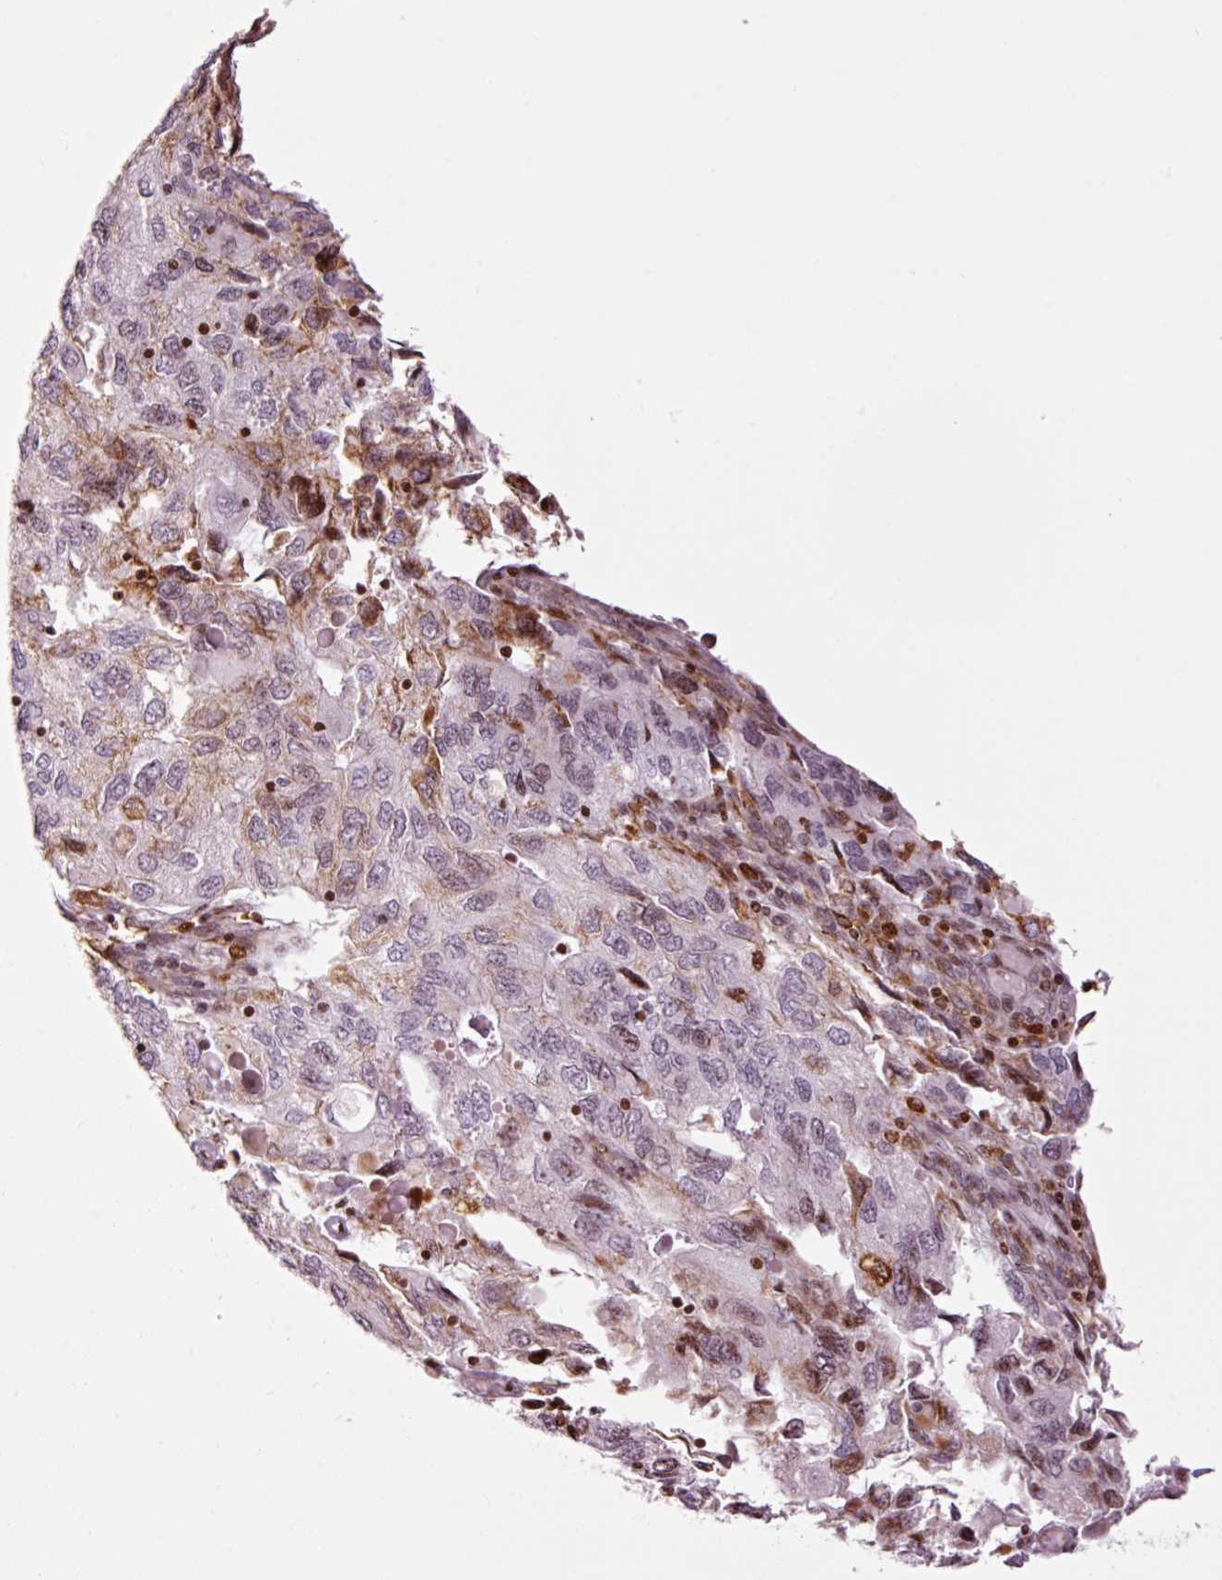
{"staining": {"intensity": "moderate", "quantity": "<25%", "location": "cytoplasmic/membranous,nuclear"}, "tissue": "endometrial cancer", "cell_type": "Tumor cells", "image_type": "cancer", "snomed": [{"axis": "morphology", "description": "Carcinoma, NOS"}, {"axis": "topography", "description": "Uterus"}], "caption": "A low amount of moderate cytoplasmic/membranous and nuclear expression is identified in approximately <25% of tumor cells in endometrial cancer tissue.", "gene": "ANKRD20A1", "patient": {"sex": "female", "age": 76}}